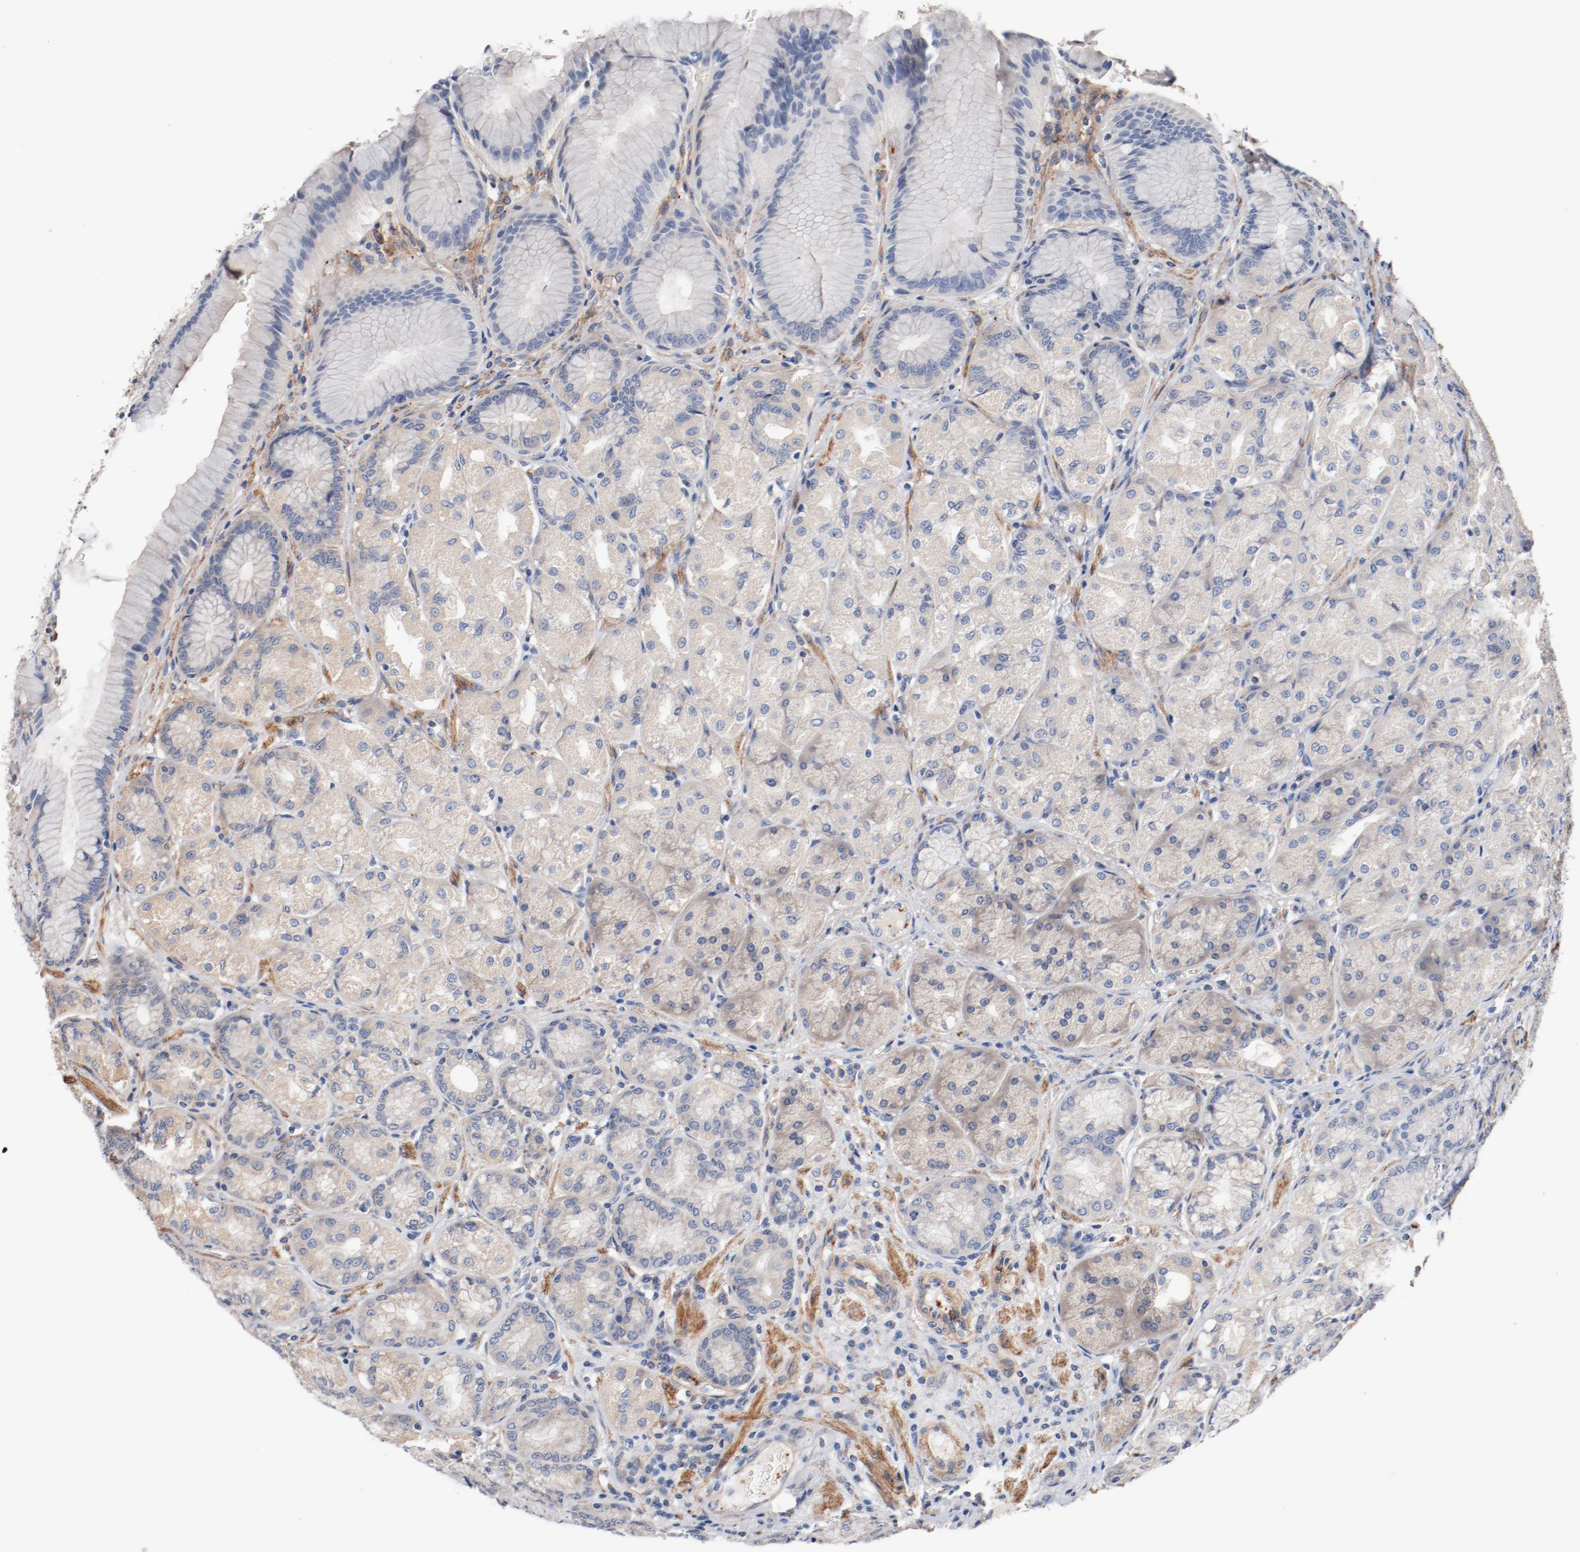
{"staining": {"intensity": "weak", "quantity": "25%-75%", "location": "cytoplasmic/membranous"}, "tissue": "stomach", "cell_type": "Glandular cells", "image_type": "normal", "snomed": [{"axis": "morphology", "description": "Normal tissue, NOS"}, {"axis": "morphology", "description": "Adenocarcinoma, NOS"}, {"axis": "topography", "description": "Stomach"}, {"axis": "topography", "description": "Stomach, lower"}], "caption": "Stomach was stained to show a protein in brown. There is low levels of weak cytoplasmic/membranous expression in approximately 25%-75% of glandular cells. The staining was performed using DAB (3,3'-diaminobenzidine), with brown indicating positive protein expression. Nuclei are stained blue with hematoxylin.", "gene": "ILK", "patient": {"sex": "female", "age": 65}}